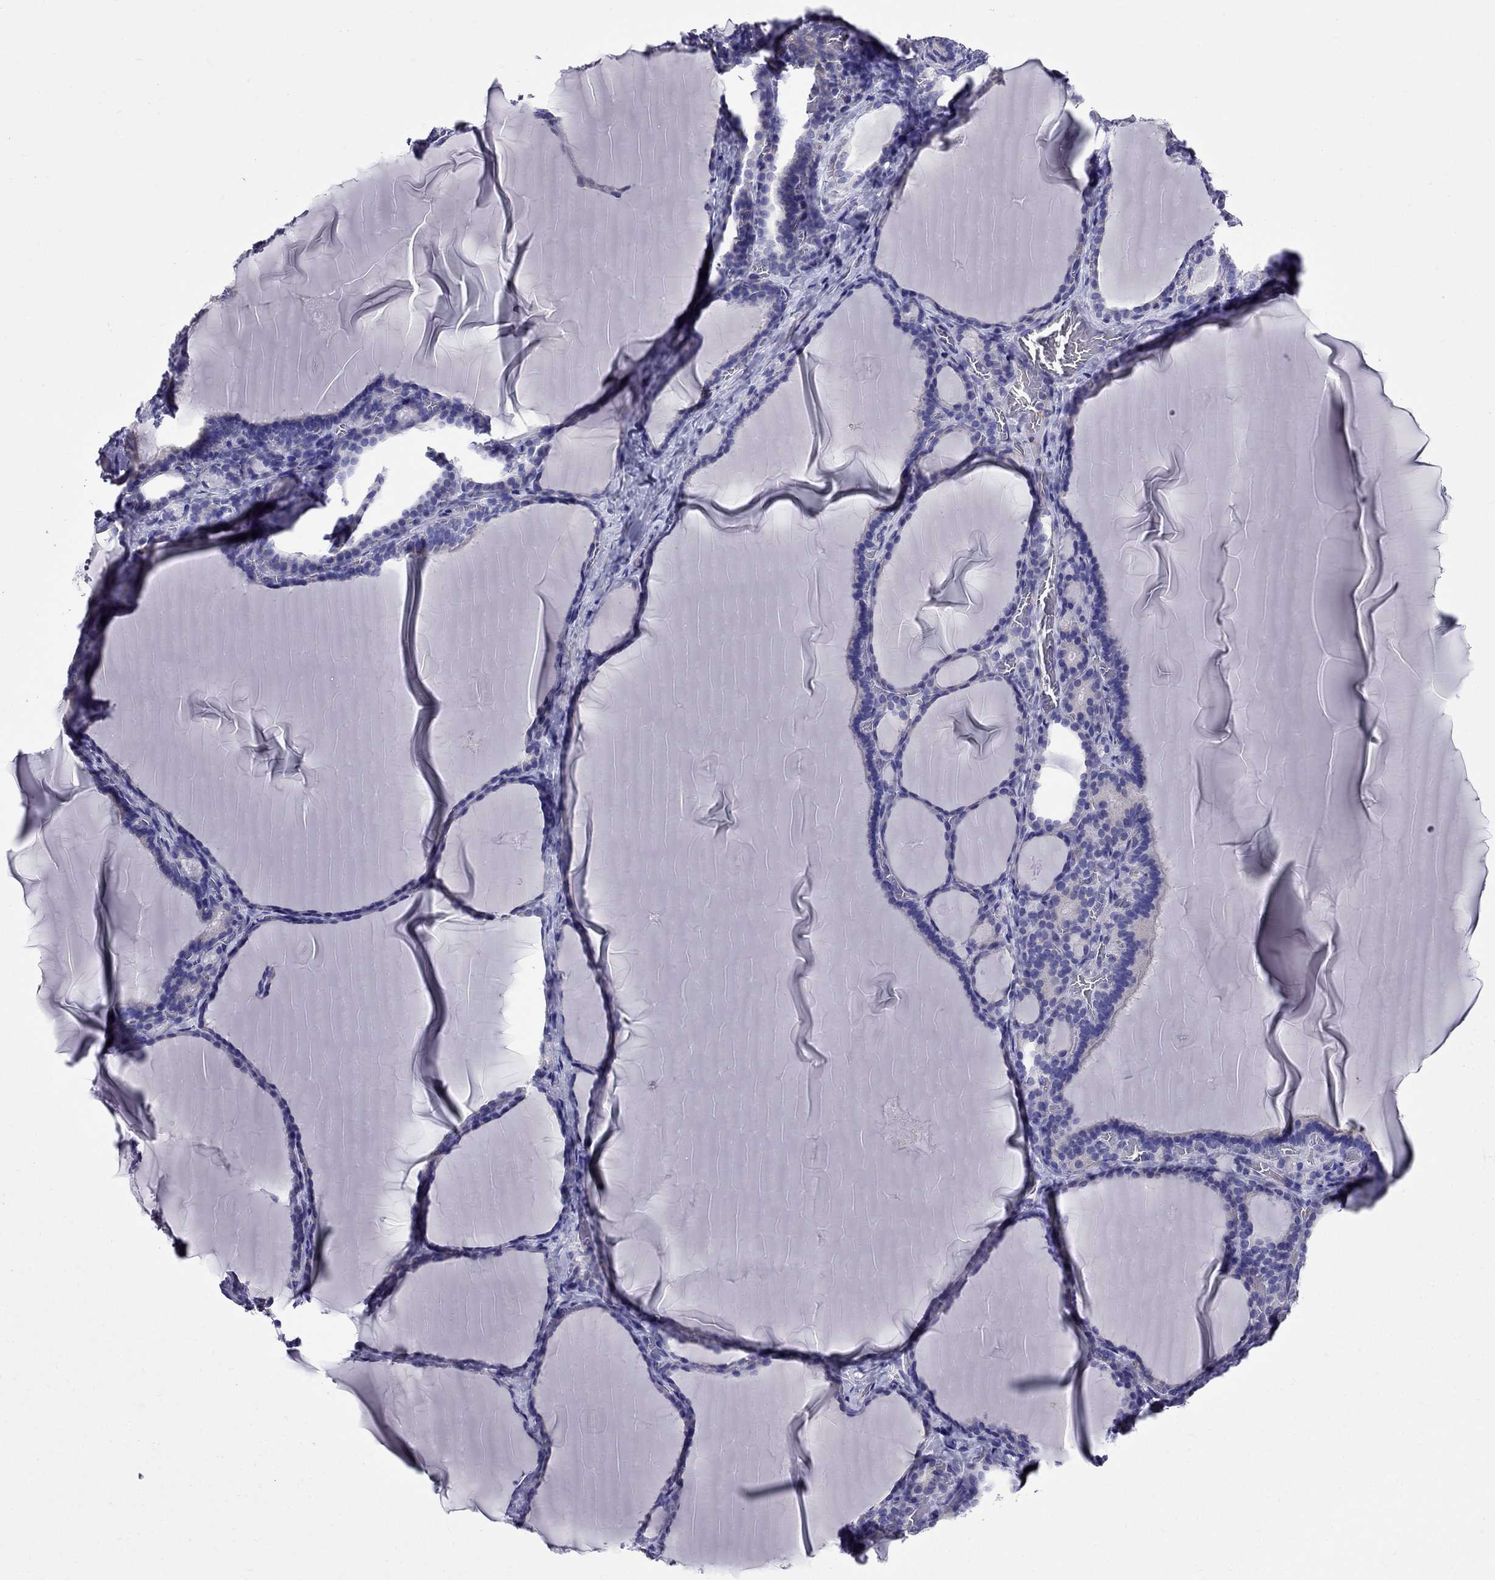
{"staining": {"intensity": "negative", "quantity": "none", "location": "none"}, "tissue": "thyroid gland", "cell_type": "Glandular cells", "image_type": "normal", "snomed": [{"axis": "morphology", "description": "Normal tissue, NOS"}, {"axis": "morphology", "description": "Hyperplasia, NOS"}, {"axis": "topography", "description": "Thyroid gland"}], "caption": "Immunohistochemistry micrograph of unremarkable thyroid gland: thyroid gland stained with DAB exhibits no significant protein staining in glandular cells. (DAB IHC, high magnification).", "gene": "GPR50", "patient": {"sex": "female", "age": 27}}